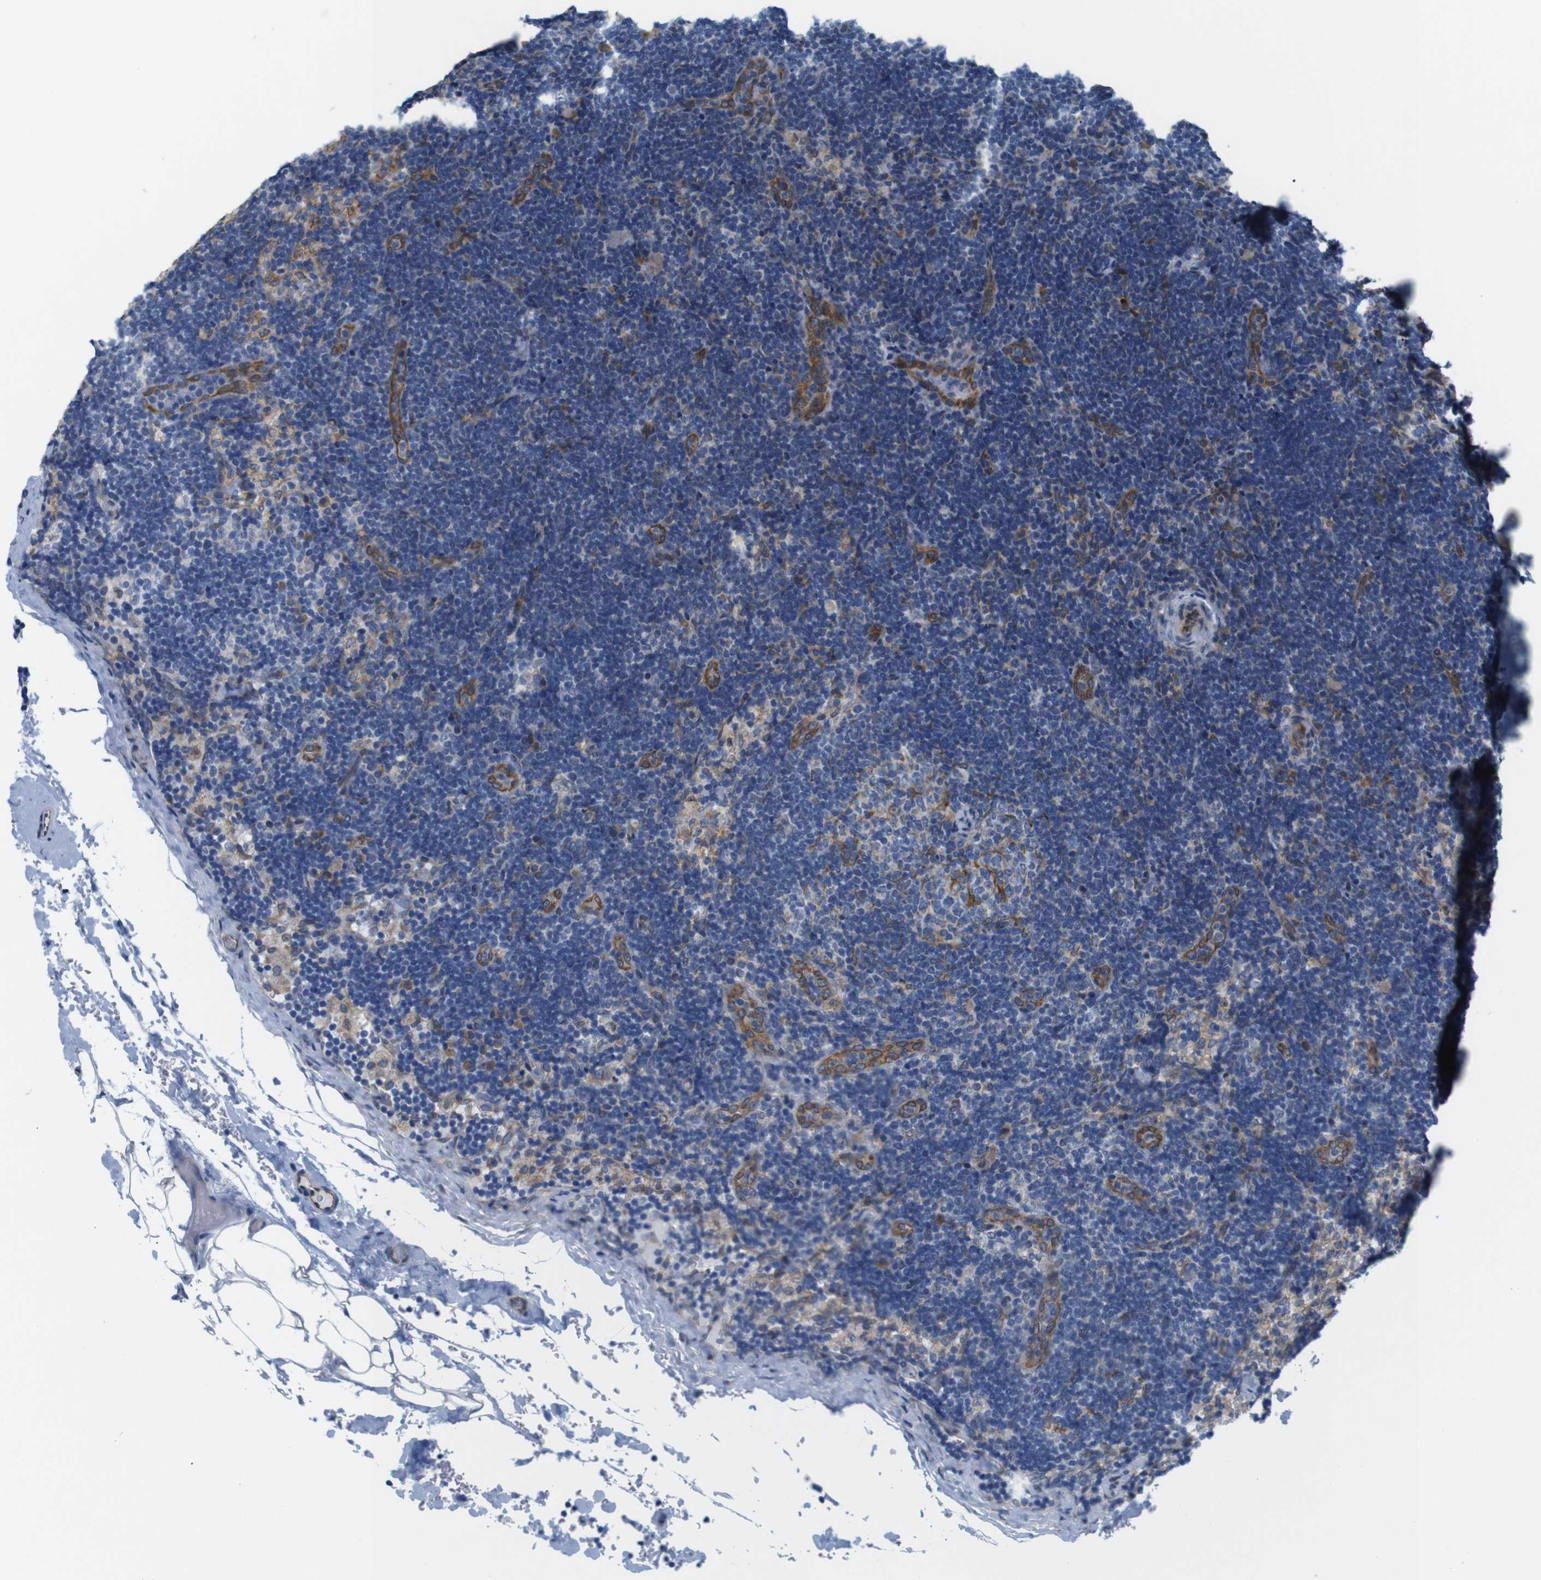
{"staining": {"intensity": "negative", "quantity": "none", "location": "none"}, "tissue": "lymph node", "cell_type": "Germinal center cells", "image_type": "normal", "snomed": [{"axis": "morphology", "description": "Normal tissue, NOS"}, {"axis": "topography", "description": "Lymph node"}], "caption": "Protein analysis of benign lymph node reveals no significant positivity in germinal center cells.", "gene": "HACD3", "patient": {"sex": "female", "age": 14}}